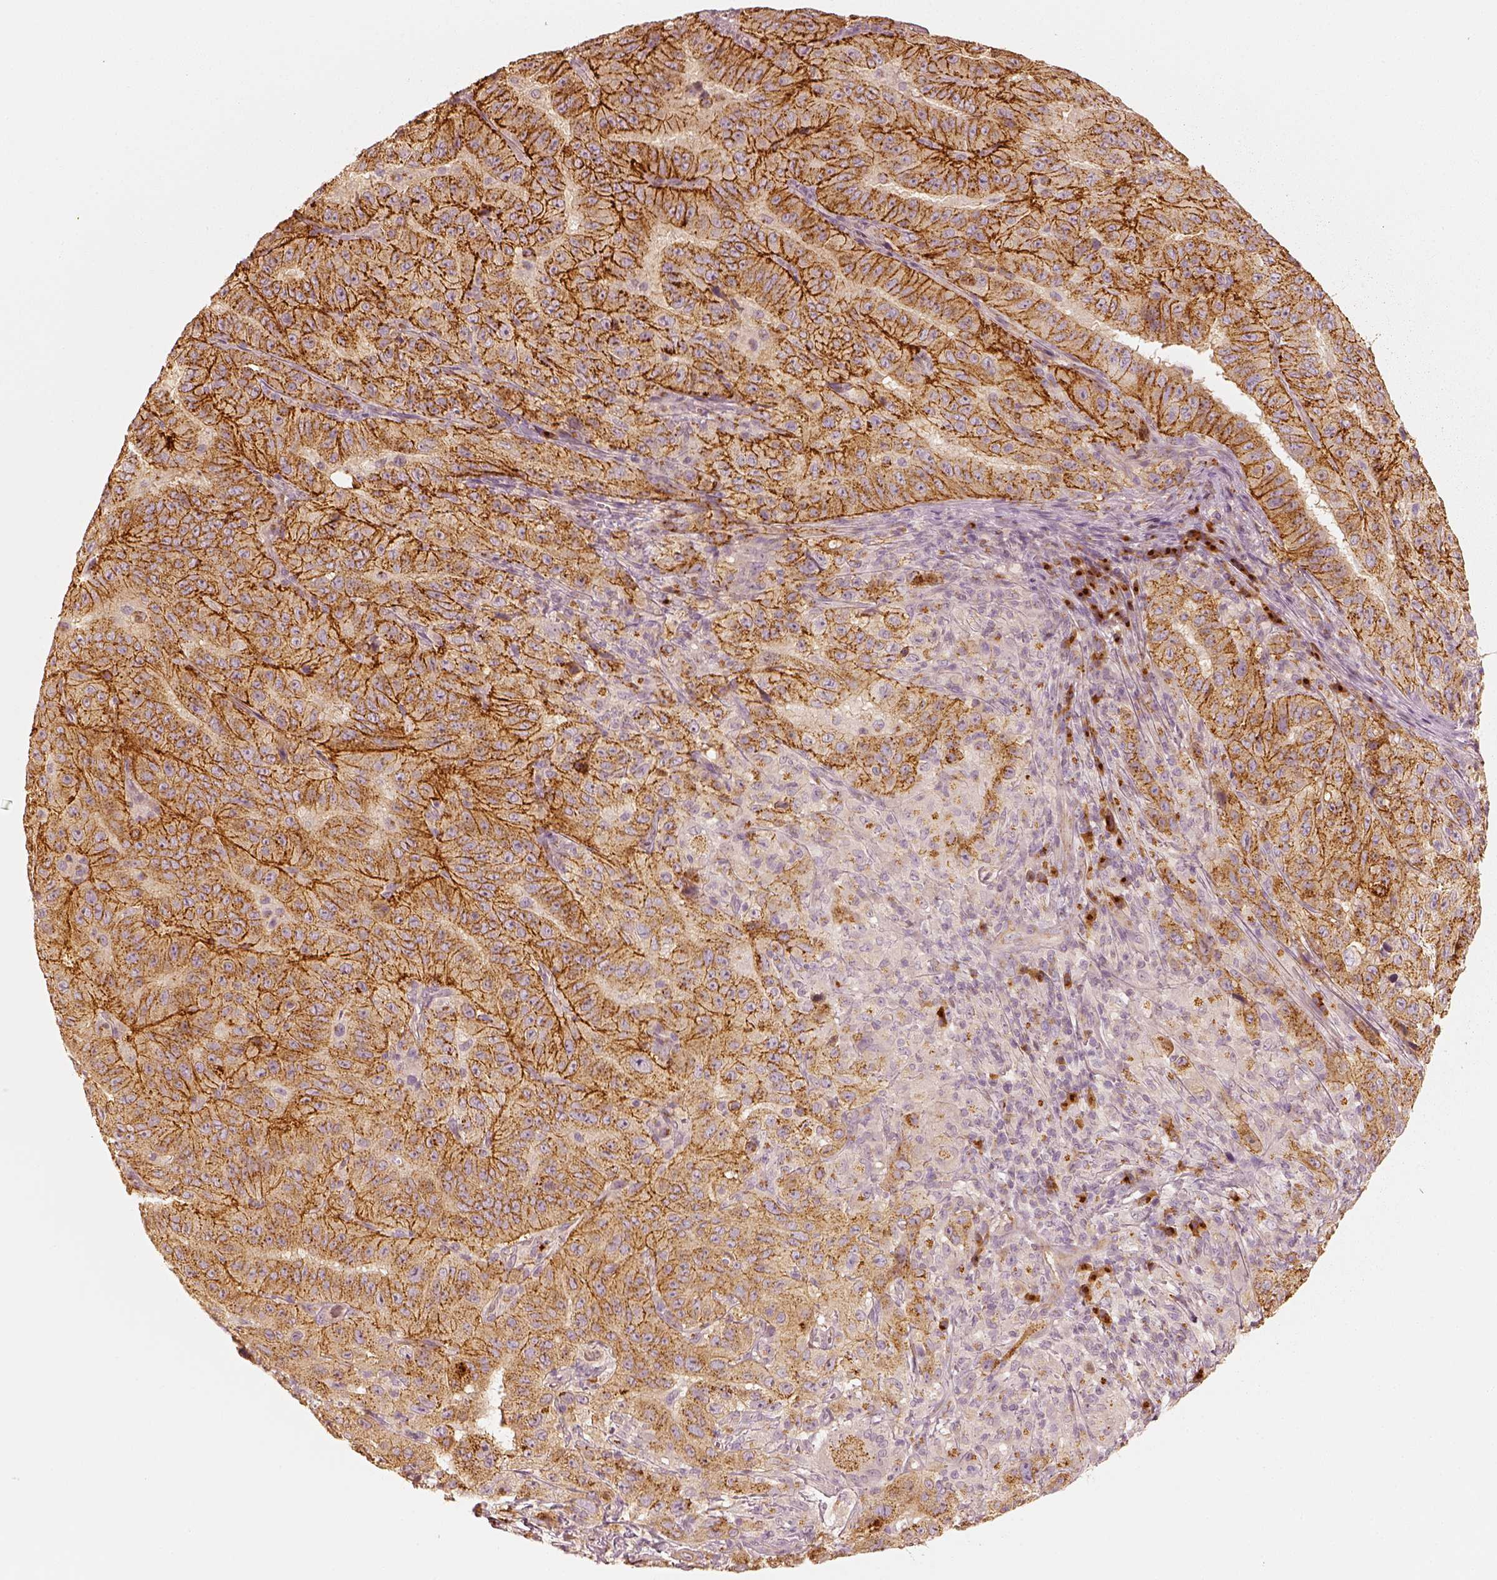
{"staining": {"intensity": "strong", "quantity": ">75%", "location": "cytoplasmic/membranous"}, "tissue": "pancreatic cancer", "cell_type": "Tumor cells", "image_type": "cancer", "snomed": [{"axis": "morphology", "description": "Adenocarcinoma, NOS"}, {"axis": "topography", "description": "Pancreas"}], "caption": "Immunohistochemical staining of human pancreatic cancer reveals strong cytoplasmic/membranous protein staining in about >75% of tumor cells. The staining was performed using DAB, with brown indicating positive protein expression. Nuclei are stained blue with hematoxylin.", "gene": "GORASP2", "patient": {"sex": "male", "age": 63}}